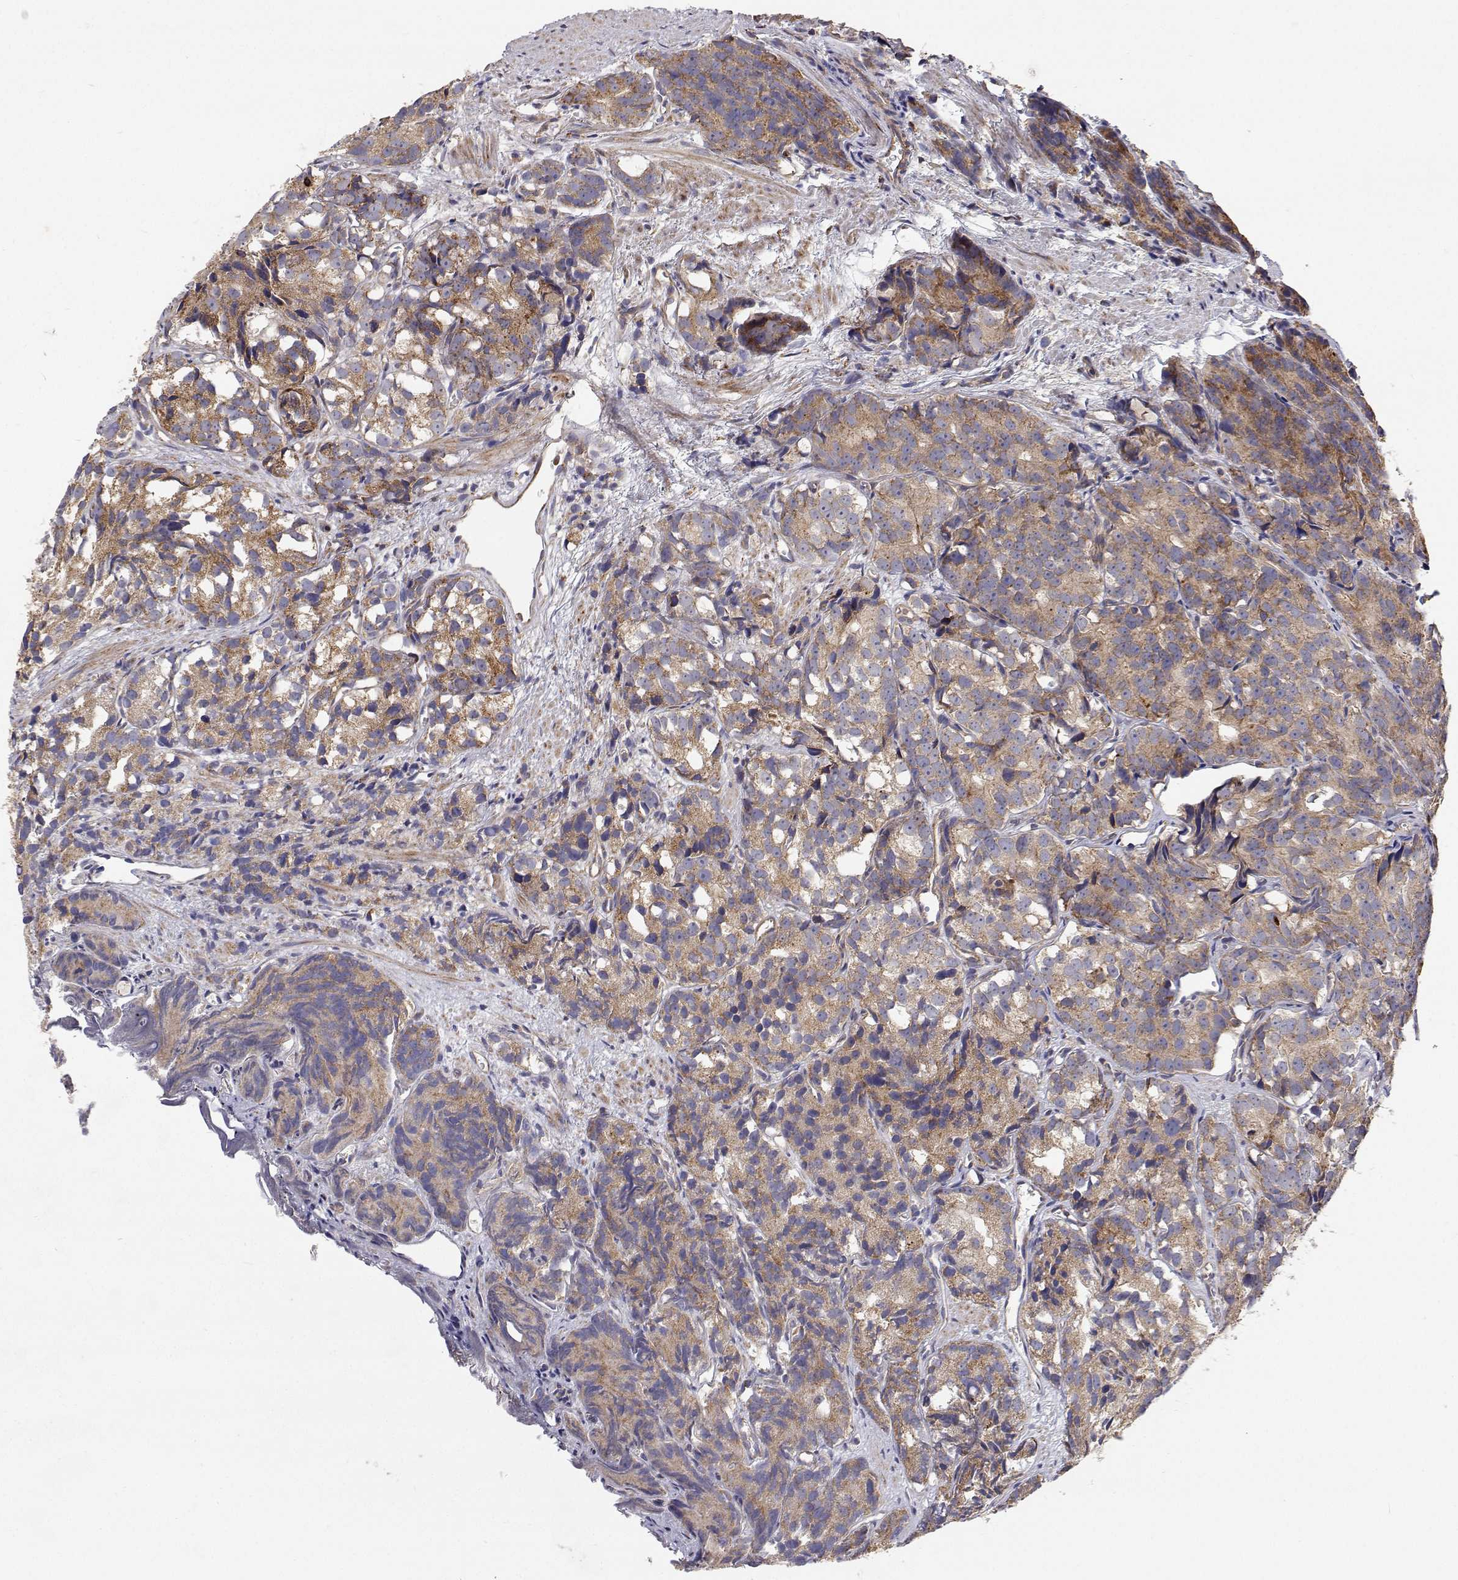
{"staining": {"intensity": "weak", "quantity": ">75%", "location": "cytoplasmic/membranous"}, "tissue": "prostate cancer", "cell_type": "Tumor cells", "image_type": "cancer", "snomed": [{"axis": "morphology", "description": "Adenocarcinoma, High grade"}, {"axis": "topography", "description": "Prostate"}], "caption": "Immunohistochemical staining of human prostate cancer reveals weak cytoplasmic/membranous protein staining in about >75% of tumor cells.", "gene": "SPICE1", "patient": {"sex": "male", "age": 77}}